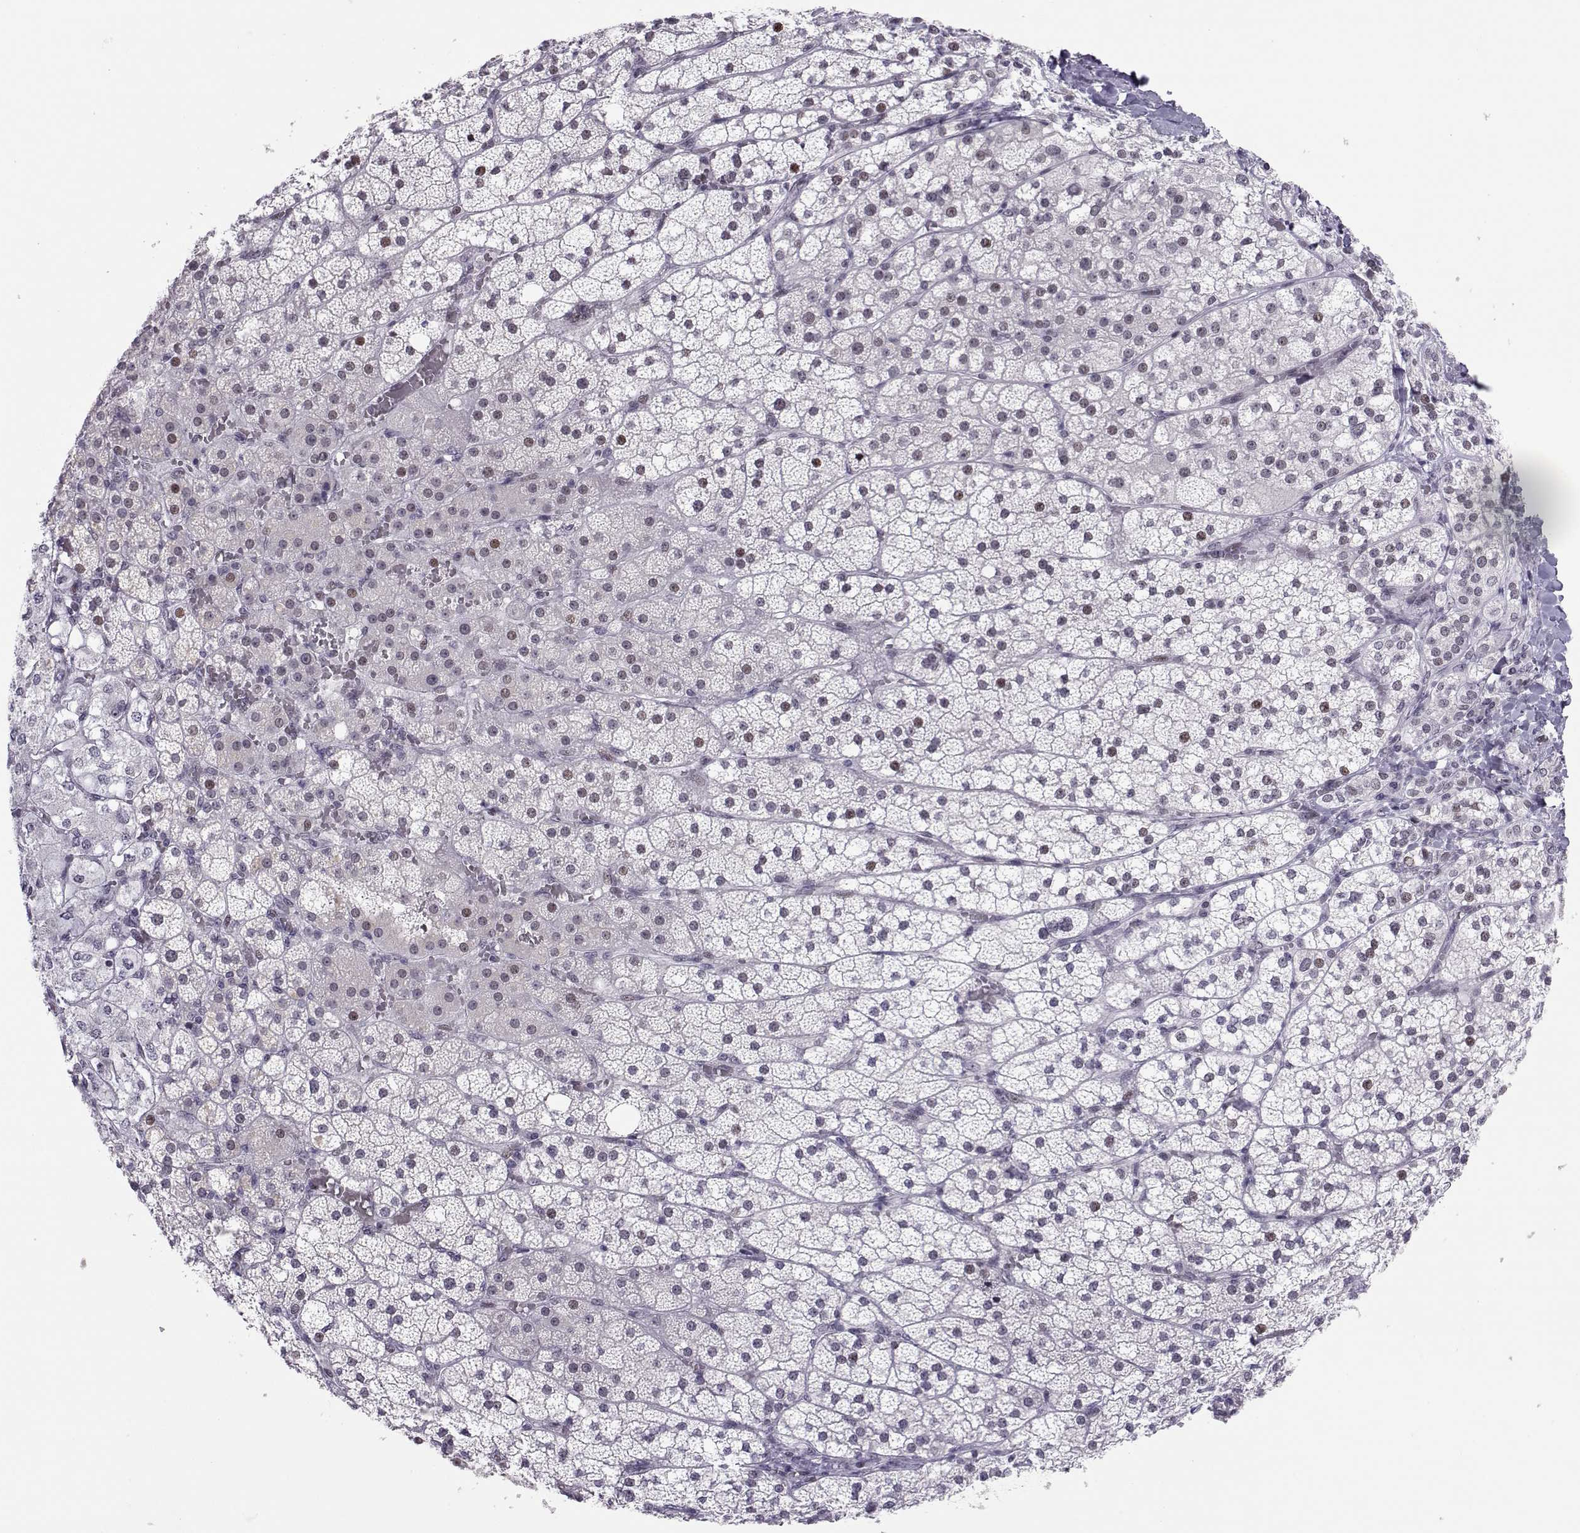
{"staining": {"intensity": "moderate", "quantity": "<25%", "location": "nuclear"}, "tissue": "adrenal gland", "cell_type": "Glandular cells", "image_type": "normal", "snomed": [{"axis": "morphology", "description": "Normal tissue, NOS"}, {"axis": "topography", "description": "Adrenal gland"}], "caption": "IHC (DAB (3,3'-diaminobenzidine)) staining of benign human adrenal gland reveals moderate nuclear protein expression in about <25% of glandular cells. The staining was performed using DAB to visualize the protein expression in brown, while the nuclei were stained in blue with hematoxylin (Magnification: 20x).", "gene": "SIX6", "patient": {"sex": "male", "age": 53}}